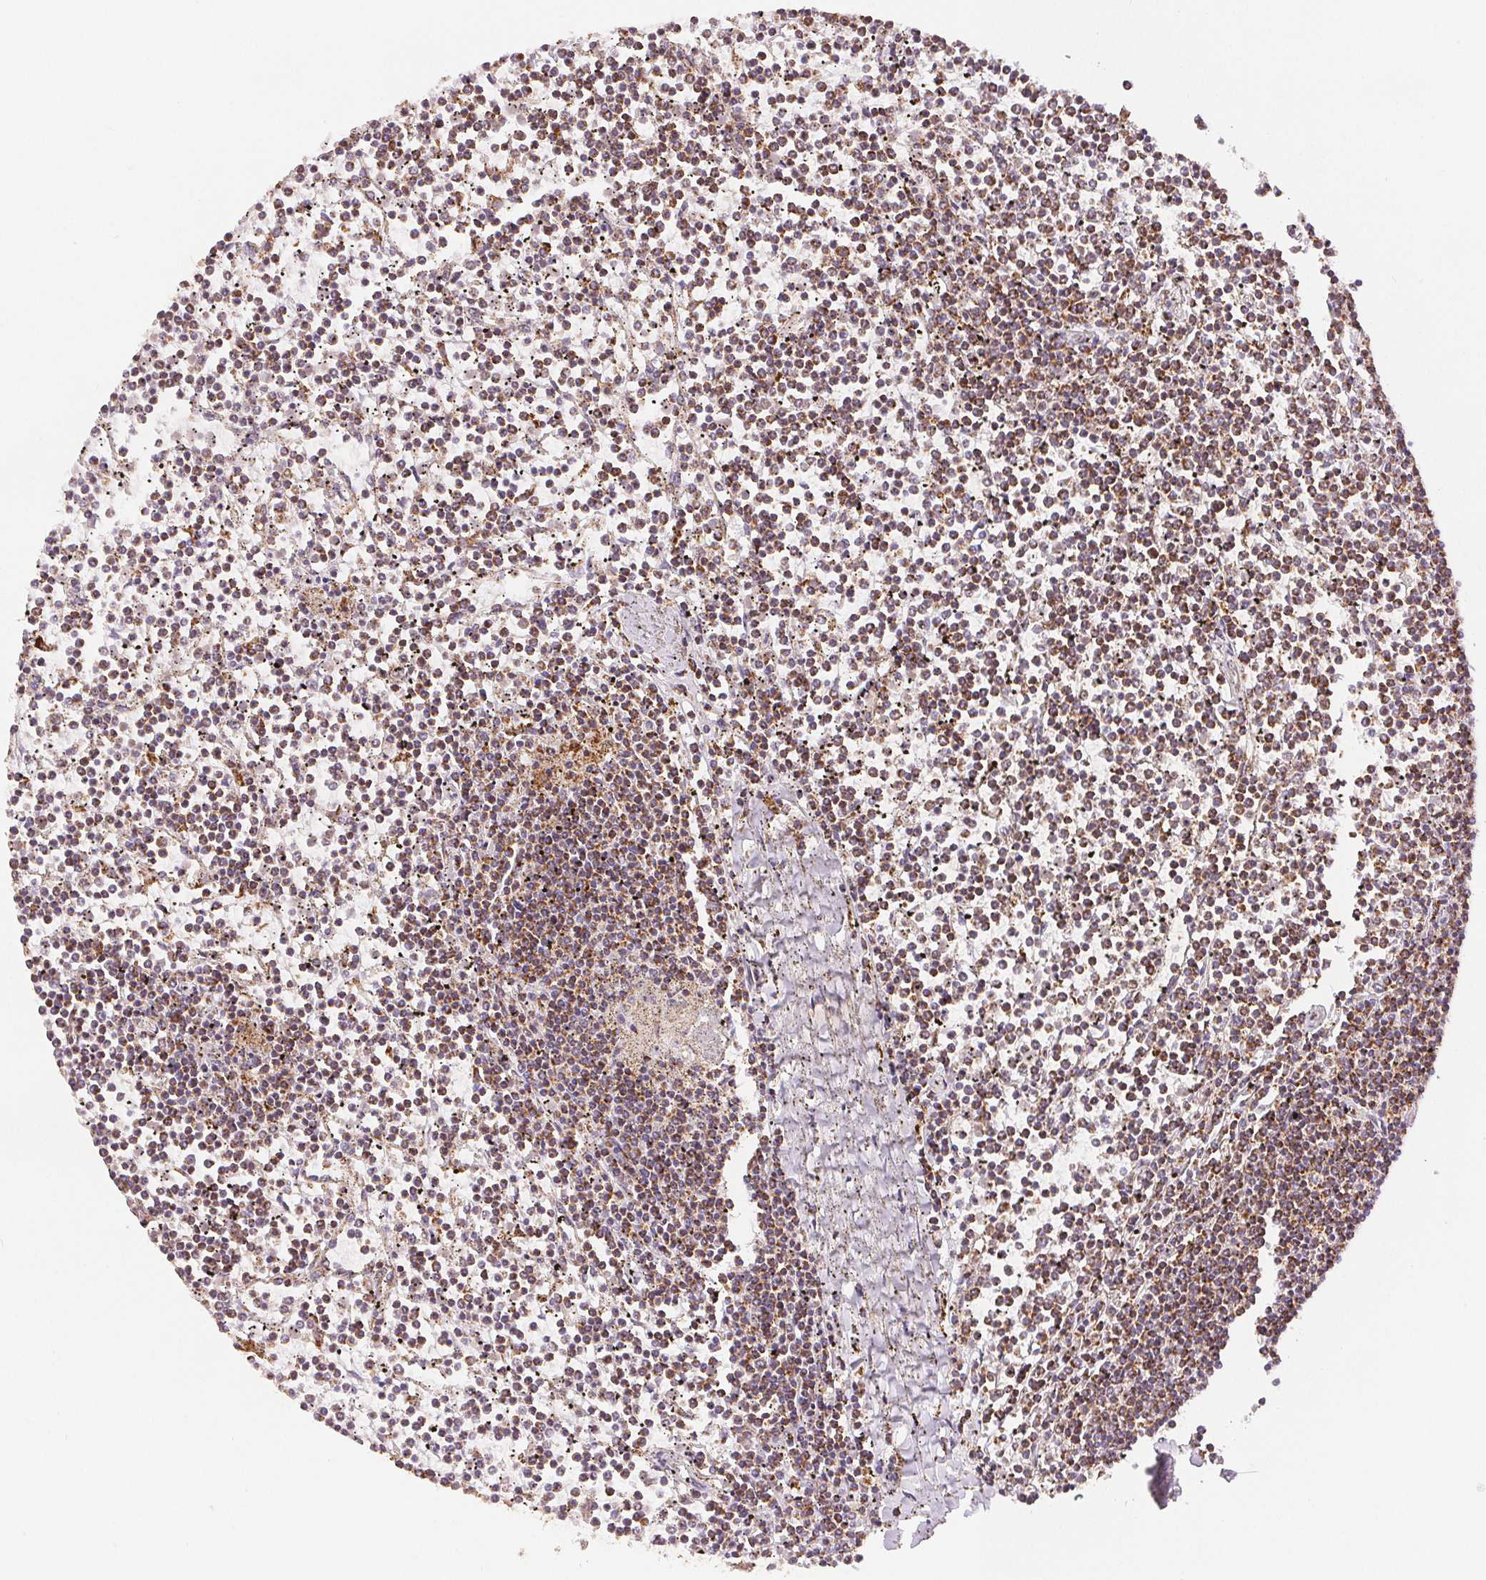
{"staining": {"intensity": "moderate", "quantity": "25%-75%", "location": "cytoplasmic/membranous"}, "tissue": "lymphoma", "cell_type": "Tumor cells", "image_type": "cancer", "snomed": [{"axis": "morphology", "description": "Malignant lymphoma, non-Hodgkin's type, Low grade"}, {"axis": "topography", "description": "Spleen"}], "caption": "Protein analysis of low-grade malignant lymphoma, non-Hodgkin's type tissue exhibits moderate cytoplasmic/membranous expression in about 25%-75% of tumor cells.", "gene": "SDHB", "patient": {"sex": "female", "age": 19}}